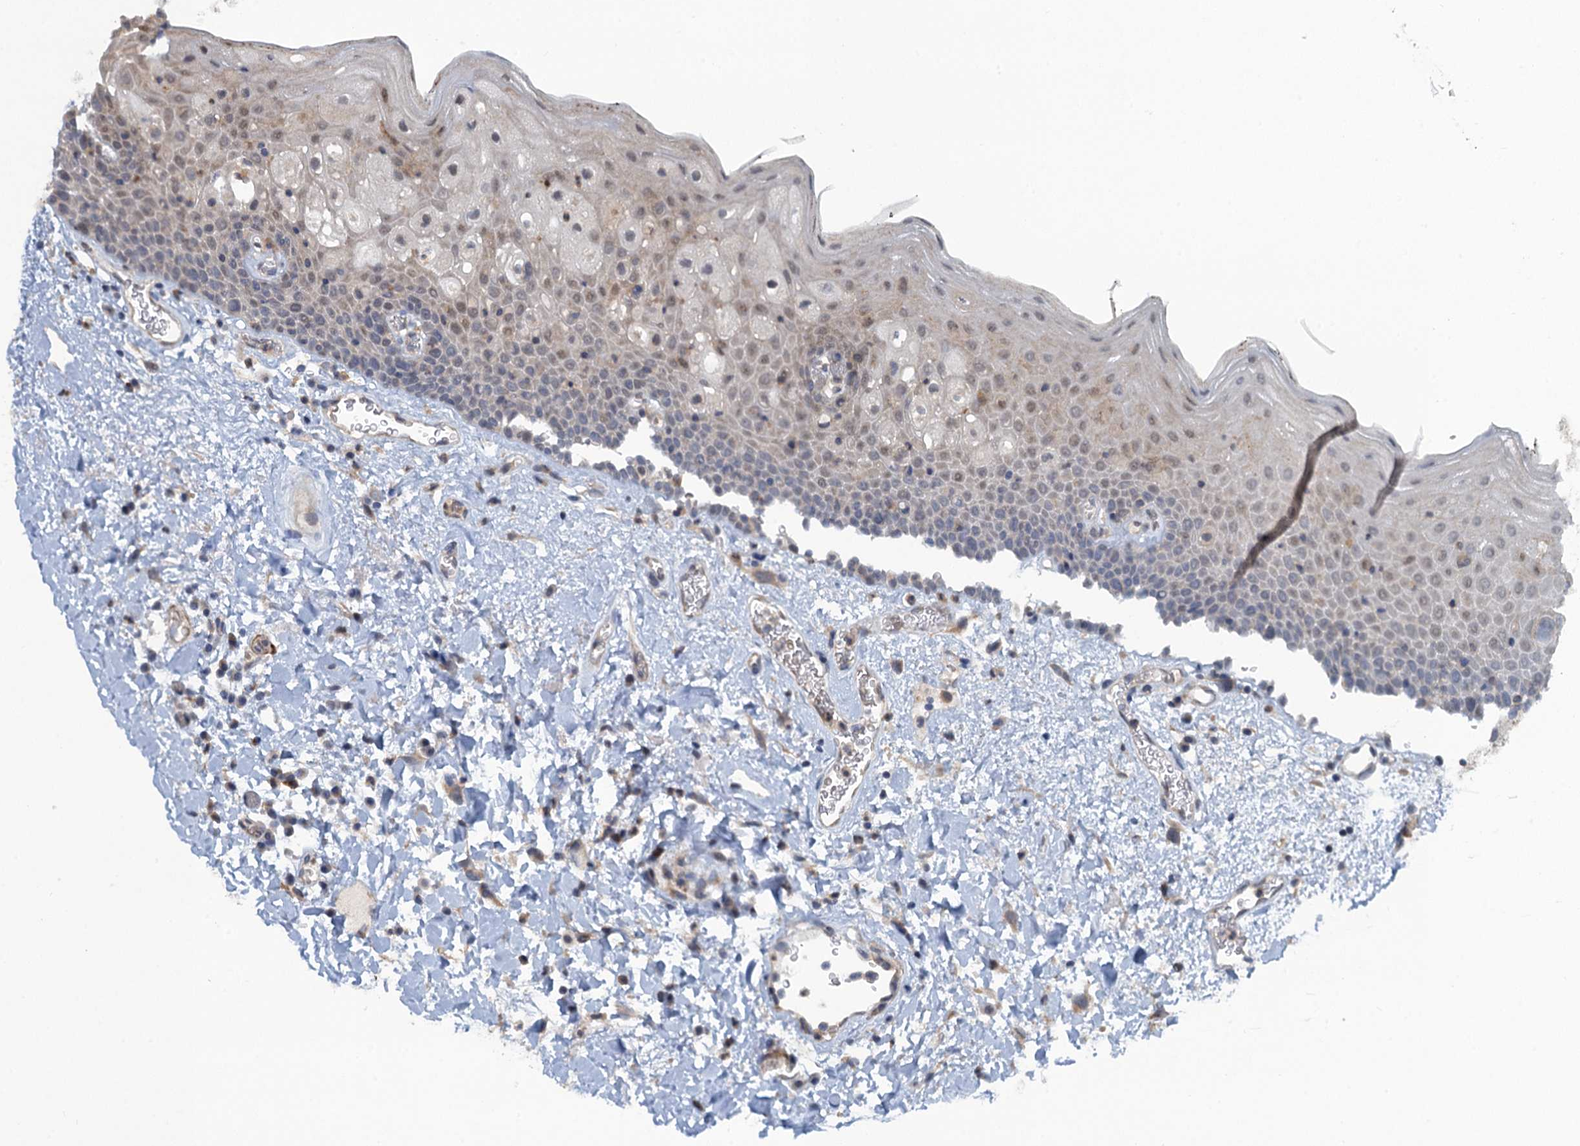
{"staining": {"intensity": "weak", "quantity": "25%-75%", "location": "nuclear"}, "tissue": "oral mucosa", "cell_type": "Squamous epithelial cells", "image_type": "normal", "snomed": [{"axis": "morphology", "description": "Normal tissue, NOS"}, {"axis": "topography", "description": "Oral tissue"}], "caption": "About 25%-75% of squamous epithelial cells in normal human oral mucosa demonstrate weak nuclear protein positivity as visualized by brown immunohistochemical staining.", "gene": "MYO16", "patient": {"sex": "male", "age": 74}}